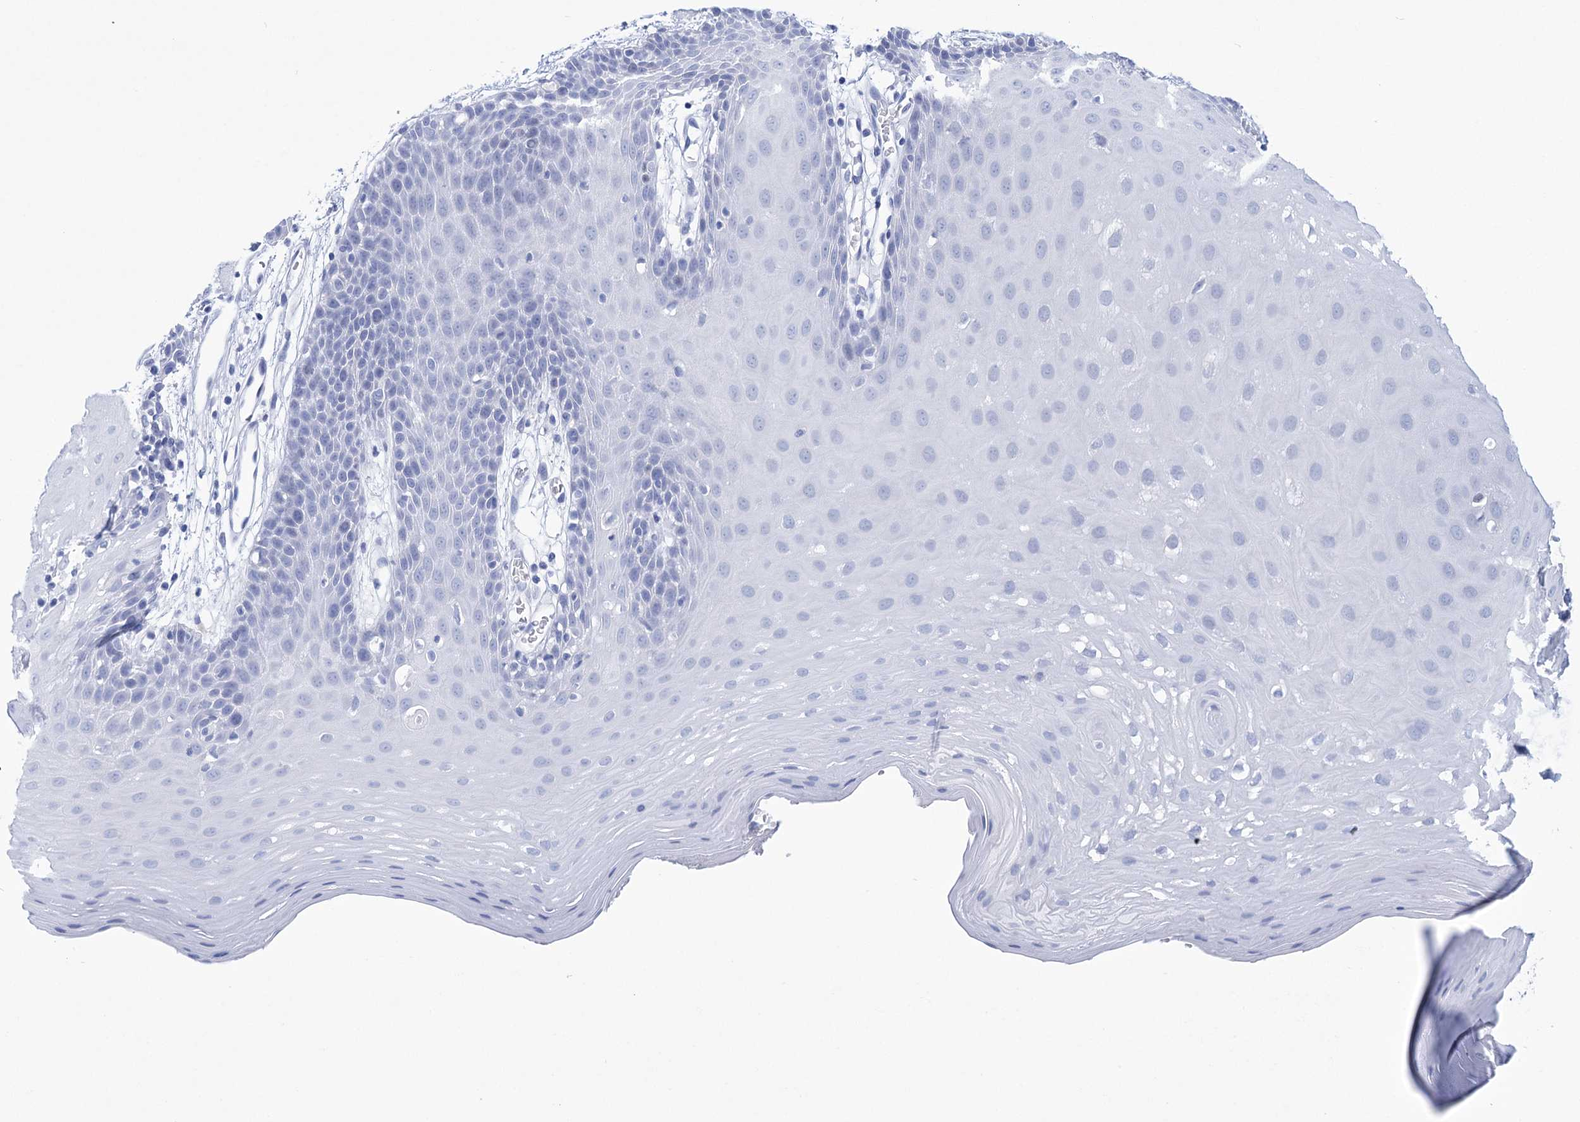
{"staining": {"intensity": "negative", "quantity": "none", "location": "none"}, "tissue": "oral mucosa", "cell_type": "Squamous epithelial cells", "image_type": "normal", "snomed": [{"axis": "morphology", "description": "Normal tissue, NOS"}, {"axis": "topography", "description": "Skeletal muscle"}, {"axis": "topography", "description": "Oral tissue"}, {"axis": "topography", "description": "Salivary gland"}, {"axis": "topography", "description": "Peripheral nerve tissue"}], "caption": "Human oral mucosa stained for a protein using immunohistochemistry (IHC) demonstrates no staining in squamous epithelial cells.", "gene": "FBXW12", "patient": {"sex": "male", "age": 54}}